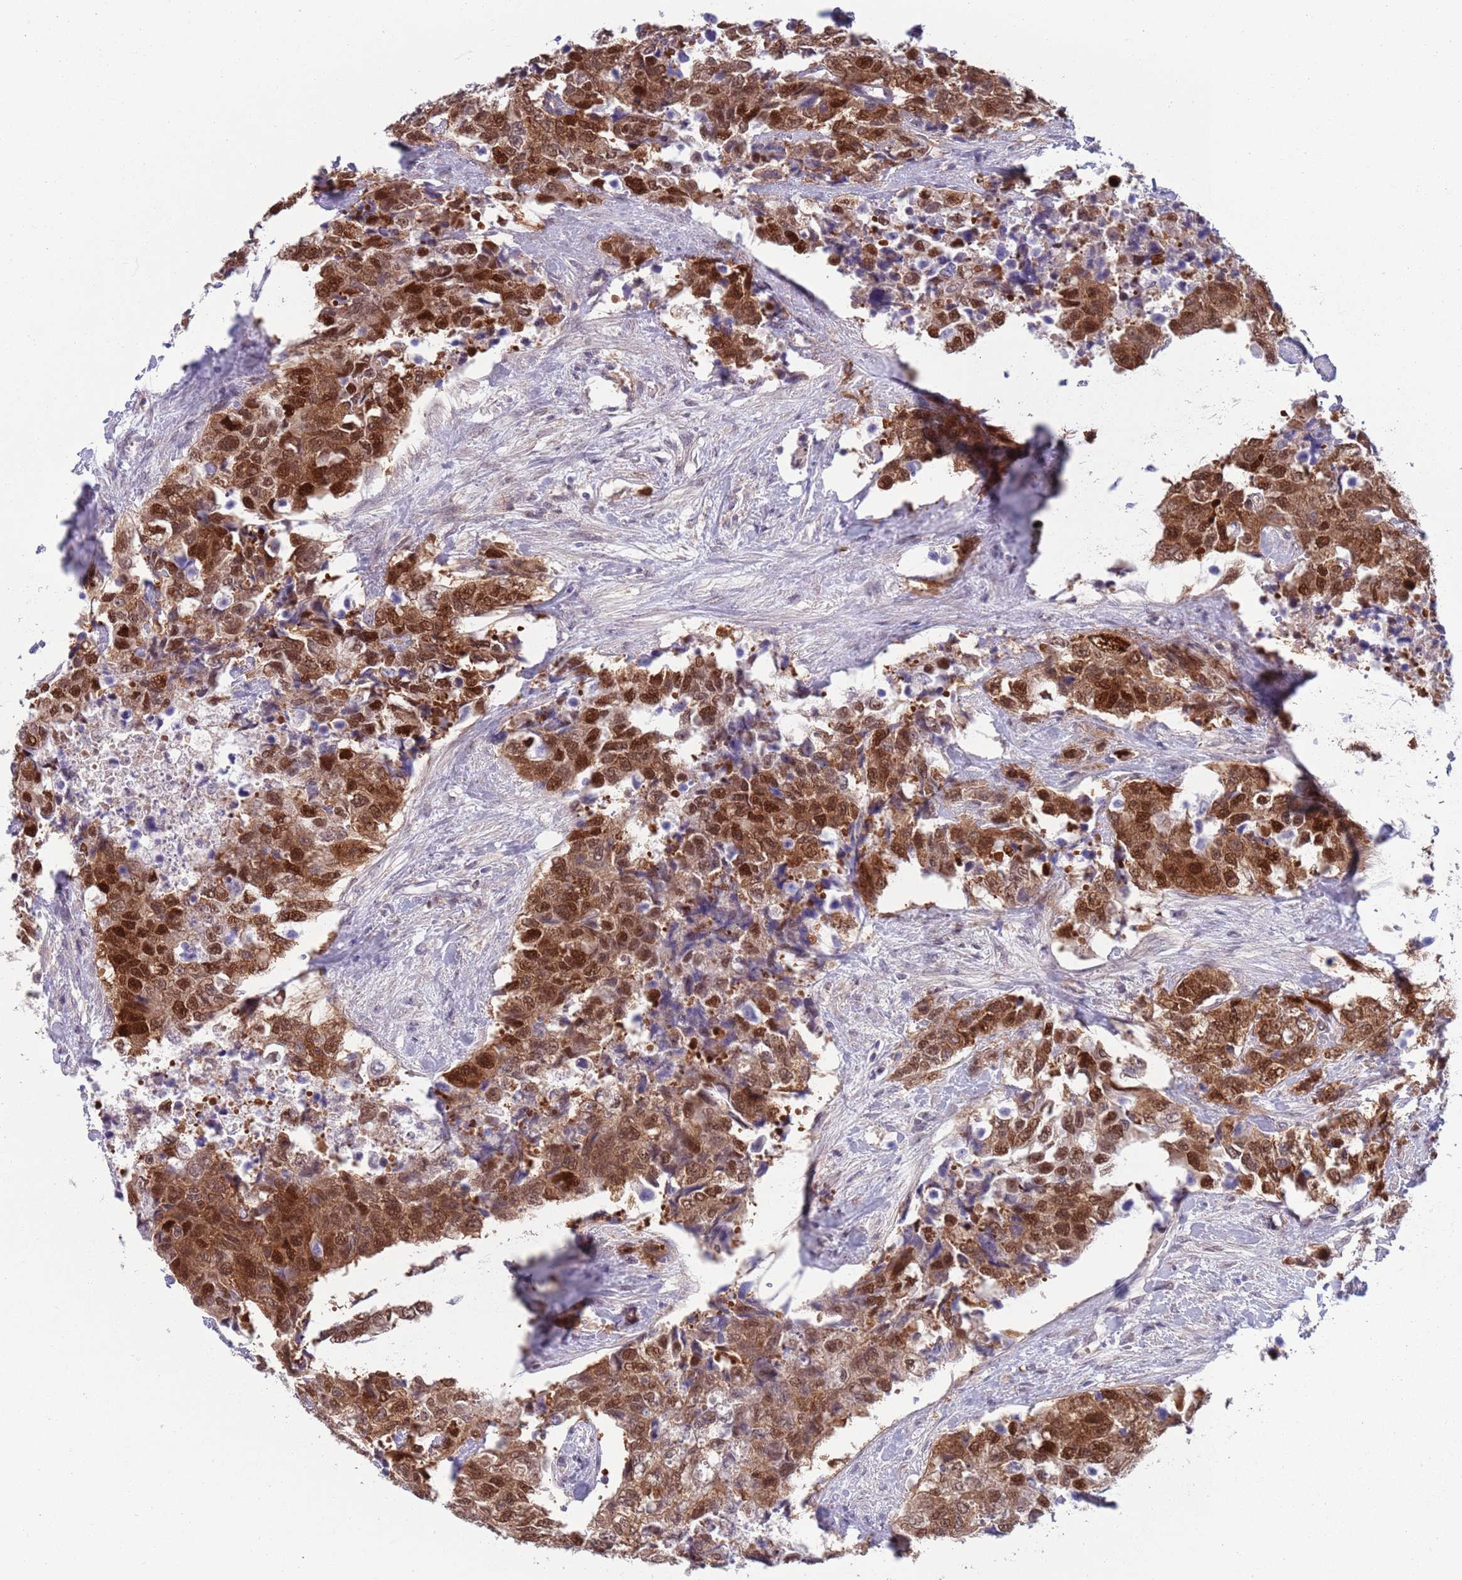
{"staining": {"intensity": "moderate", "quantity": ">75%", "location": "cytoplasmic/membranous,nuclear"}, "tissue": "urothelial cancer", "cell_type": "Tumor cells", "image_type": "cancer", "snomed": [{"axis": "morphology", "description": "Urothelial carcinoma, High grade"}, {"axis": "topography", "description": "Urinary bladder"}], "caption": "This image exhibits urothelial cancer stained with immunohistochemistry to label a protein in brown. The cytoplasmic/membranous and nuclear of tumor cells show moderate positivity for the protein. Nuclei are counter-stained blue.", "gene": "CLNS1A", "patient": {"sex": "female", "age": 78}}